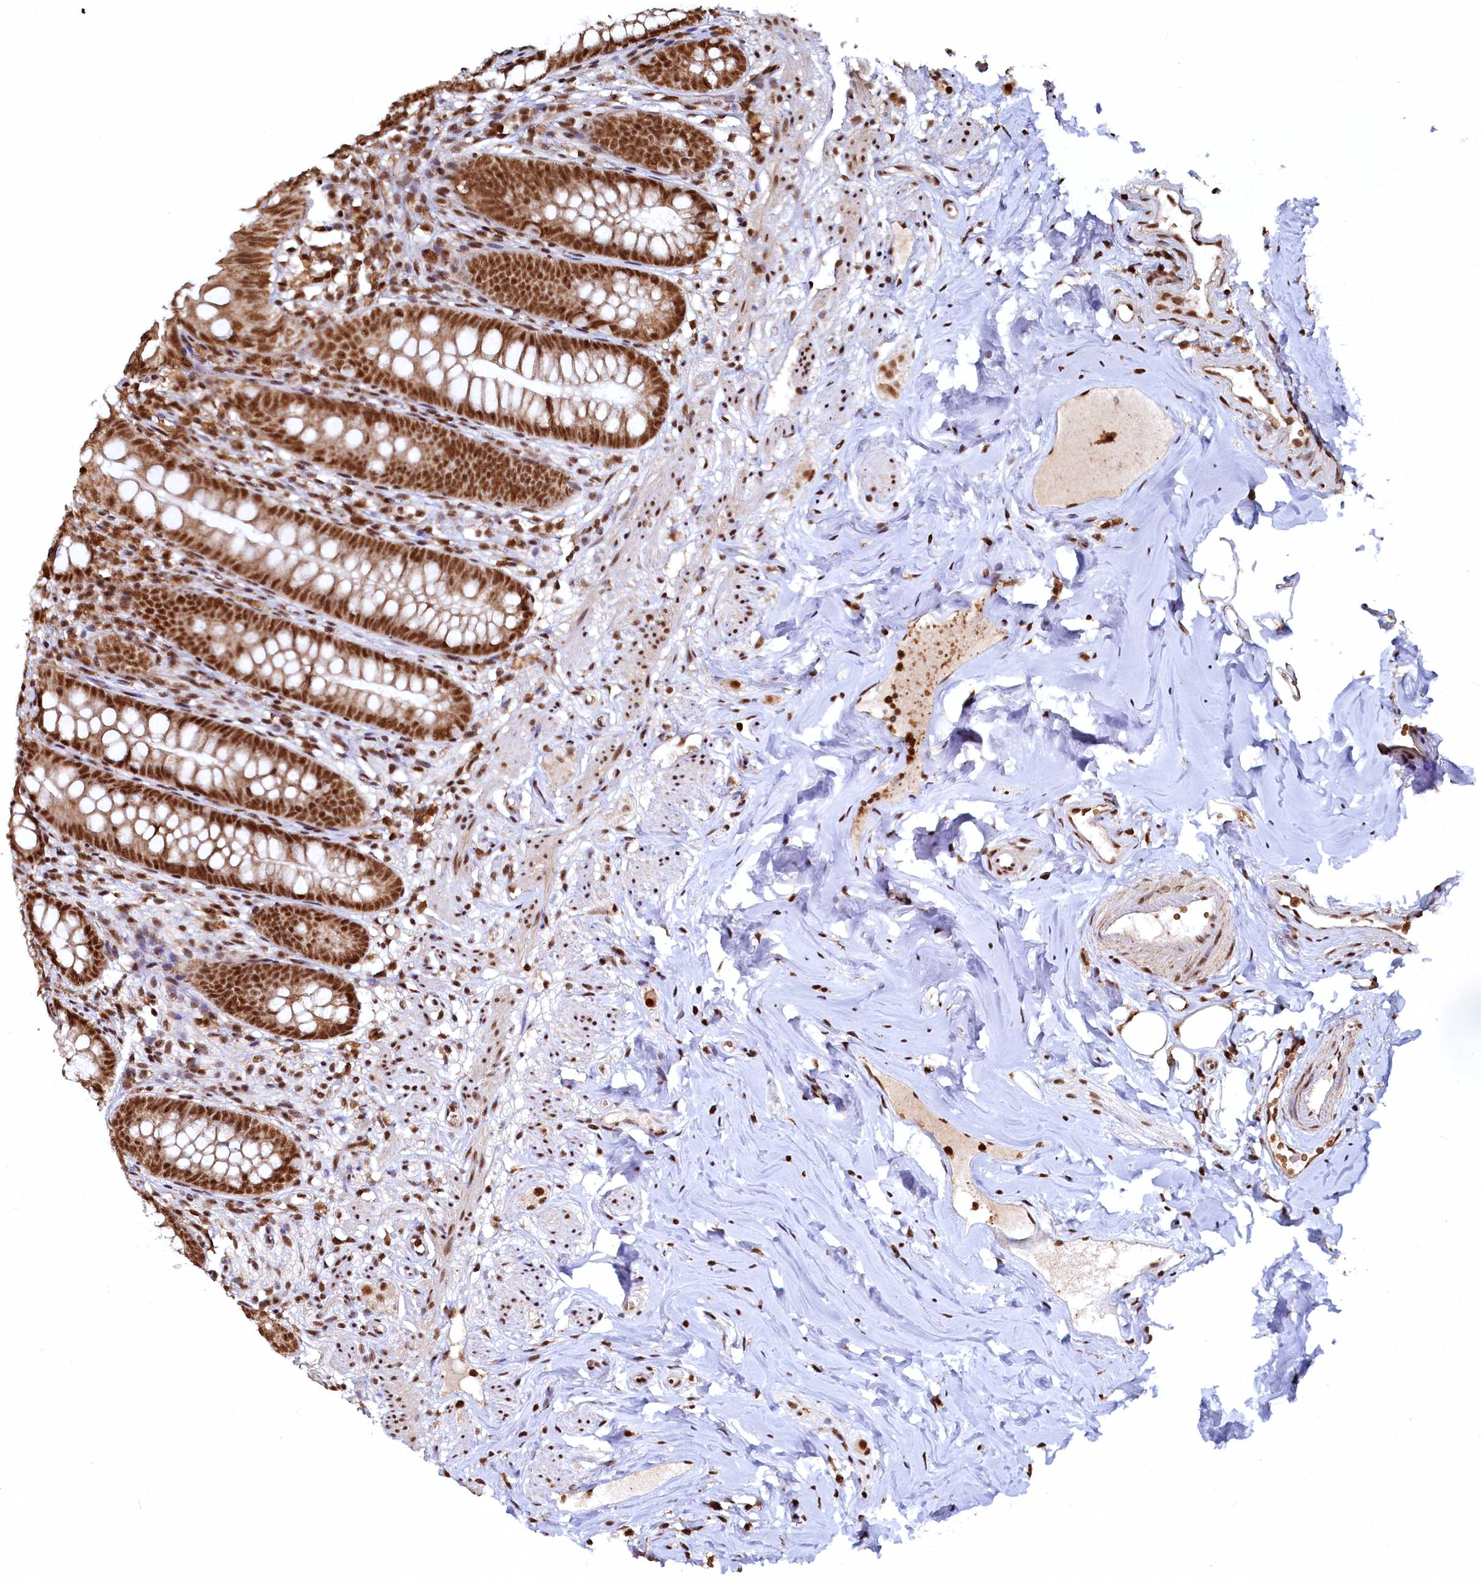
{"staining": {"intensity": "strong", "quantity": ">75%", "location": "nuclear"}, "tissue": "appendix", "cell_type": "Glandular cells", "image_type": "normal", "snomed": [{"axis": "morphology", "description": "Normal tissue, NOS"}, {"axis": "topography", "description": "Appendix"}], "caption": "A high amount of strong nuclear staining is seen in about >75% of glandular cells in benign appendix.", "gene": "RSRC2", "patient": {"sex": "female", "age": 51}}